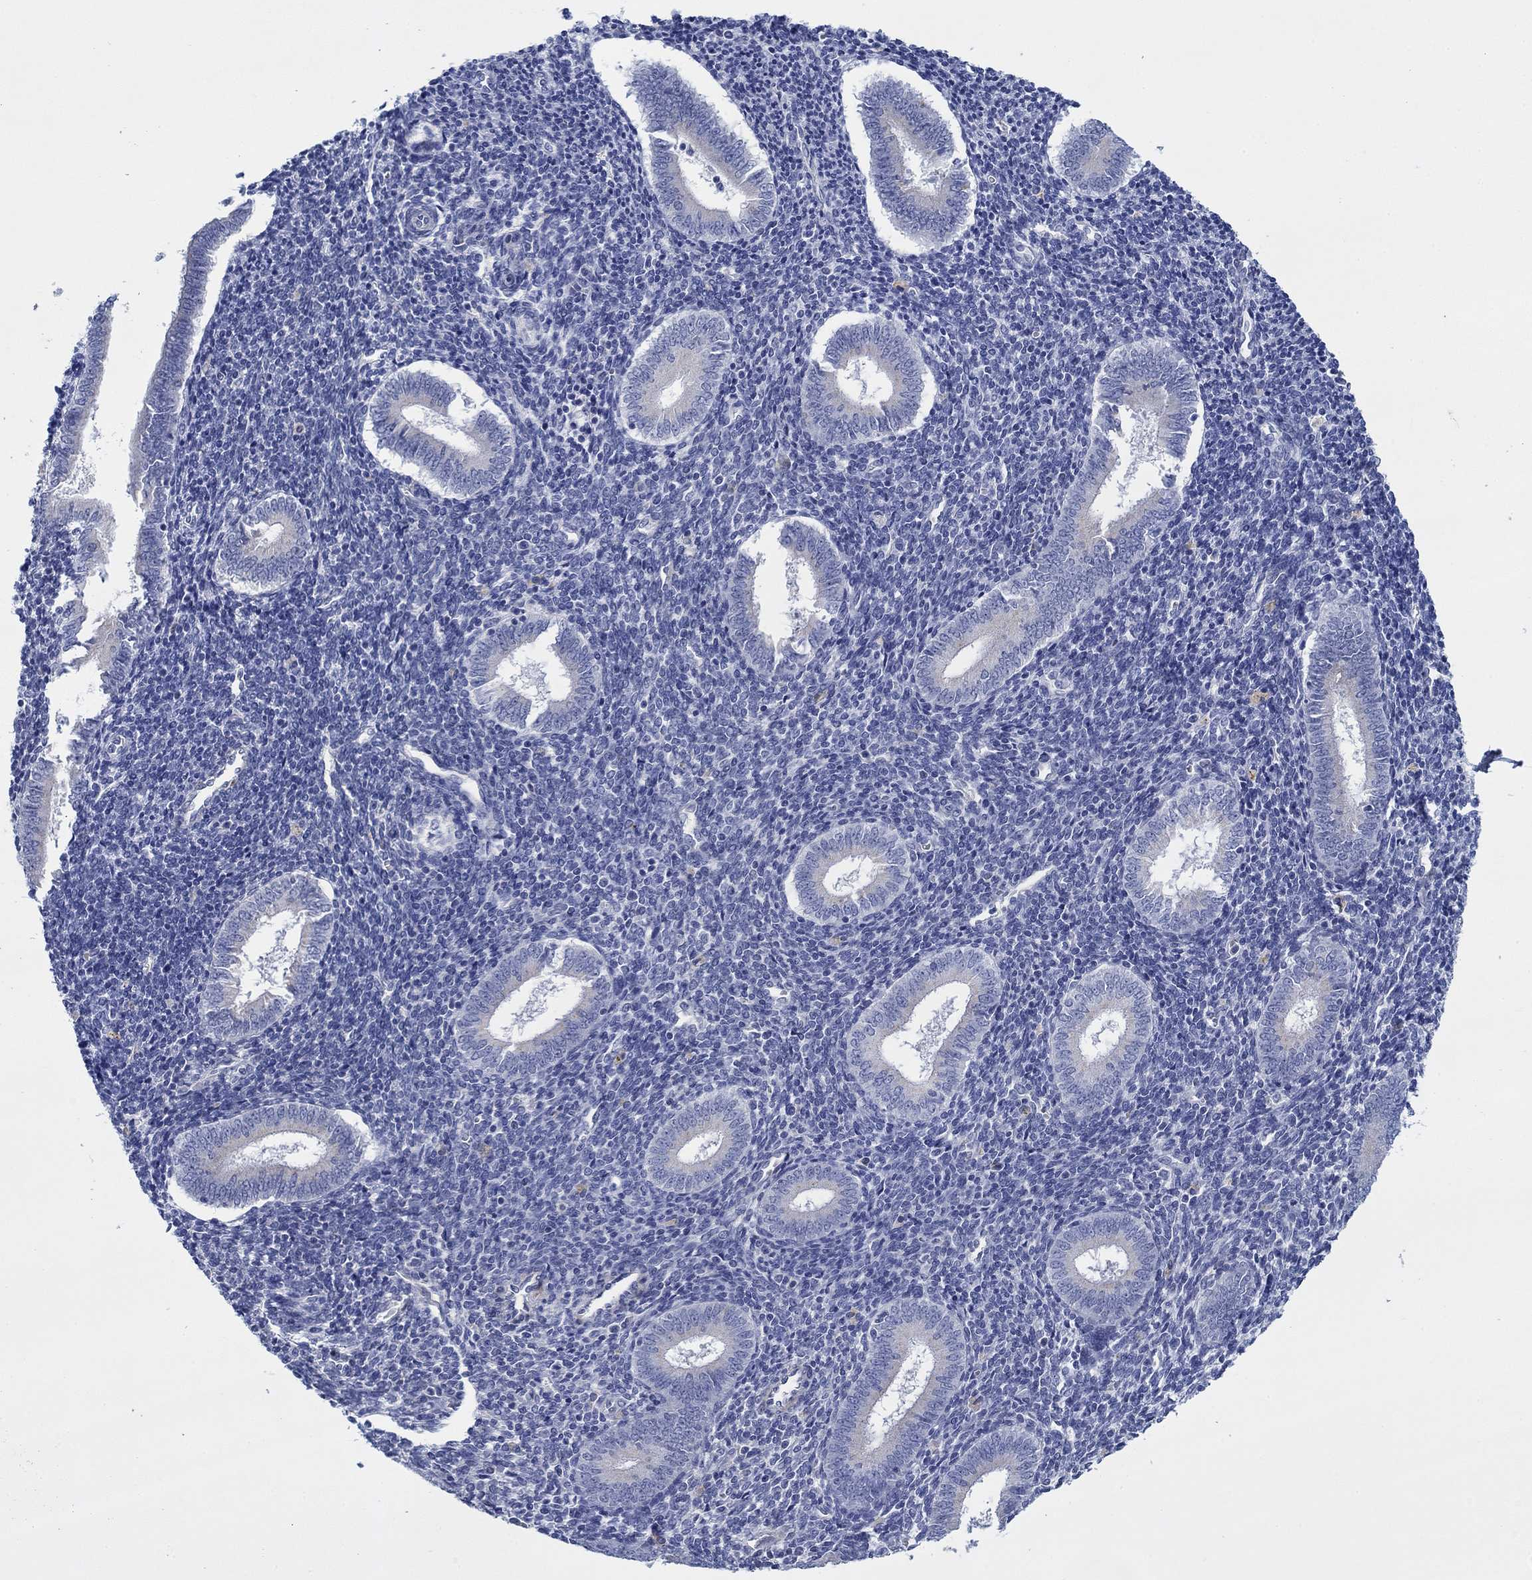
{"staining": {"intensity": "negative", "quantity": "none", "location": "none"}, "tissue": "endometrium", "cell_type": "Cells in endometrial stroma", "image_type": "normal", "snomed": [{"axis": "morphology", "description": "Normal tissue, NOS"}, {"axis": "topography", "description": "Endometrium"}], "caption": "Cells in endometrial stroma are negative for protein expression in benign human endometrium. (Immunohistochemistry (ihc), brightfield microscopy, high magnification).", "gene": "SVEP1", "patient": {"sex": "female", "age": 25}}